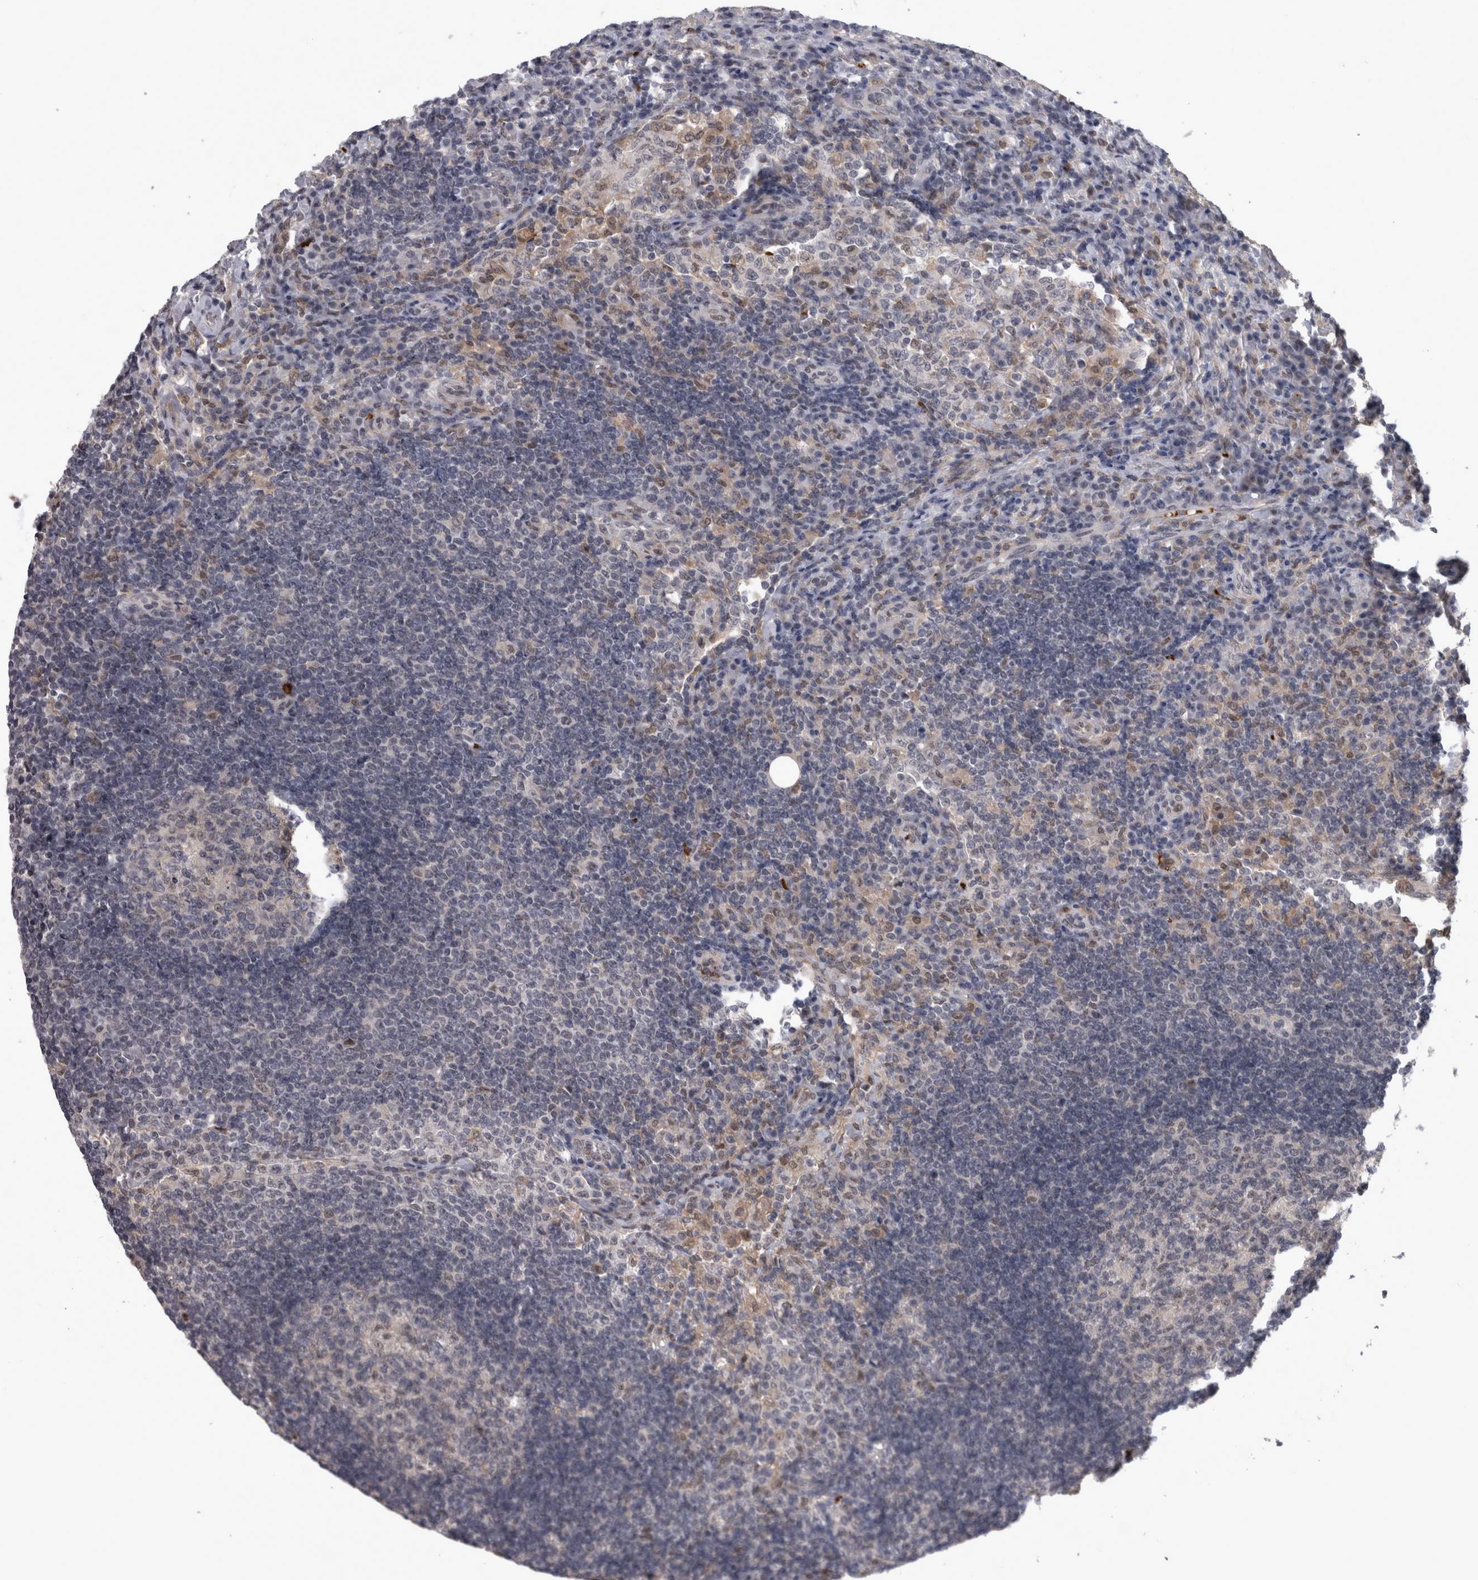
{"staining": {"intensity": "weak", "quantity": "<25%", "location": "nuclear"}, "tissue": "lymph node", "cell_type": "Germinal center cells", "image_type": "normal", "snomed": [{"axis": "morphology", "description": "Normal tissue, NOS"}, {"axis": "topography", "description": "Lymph node"}], "caption": "The photomicrograph displays no staining of germinal center cells in normal lymph node.", "gene": "PEBP4", "patient": {"sex": "female", "age": 53}}